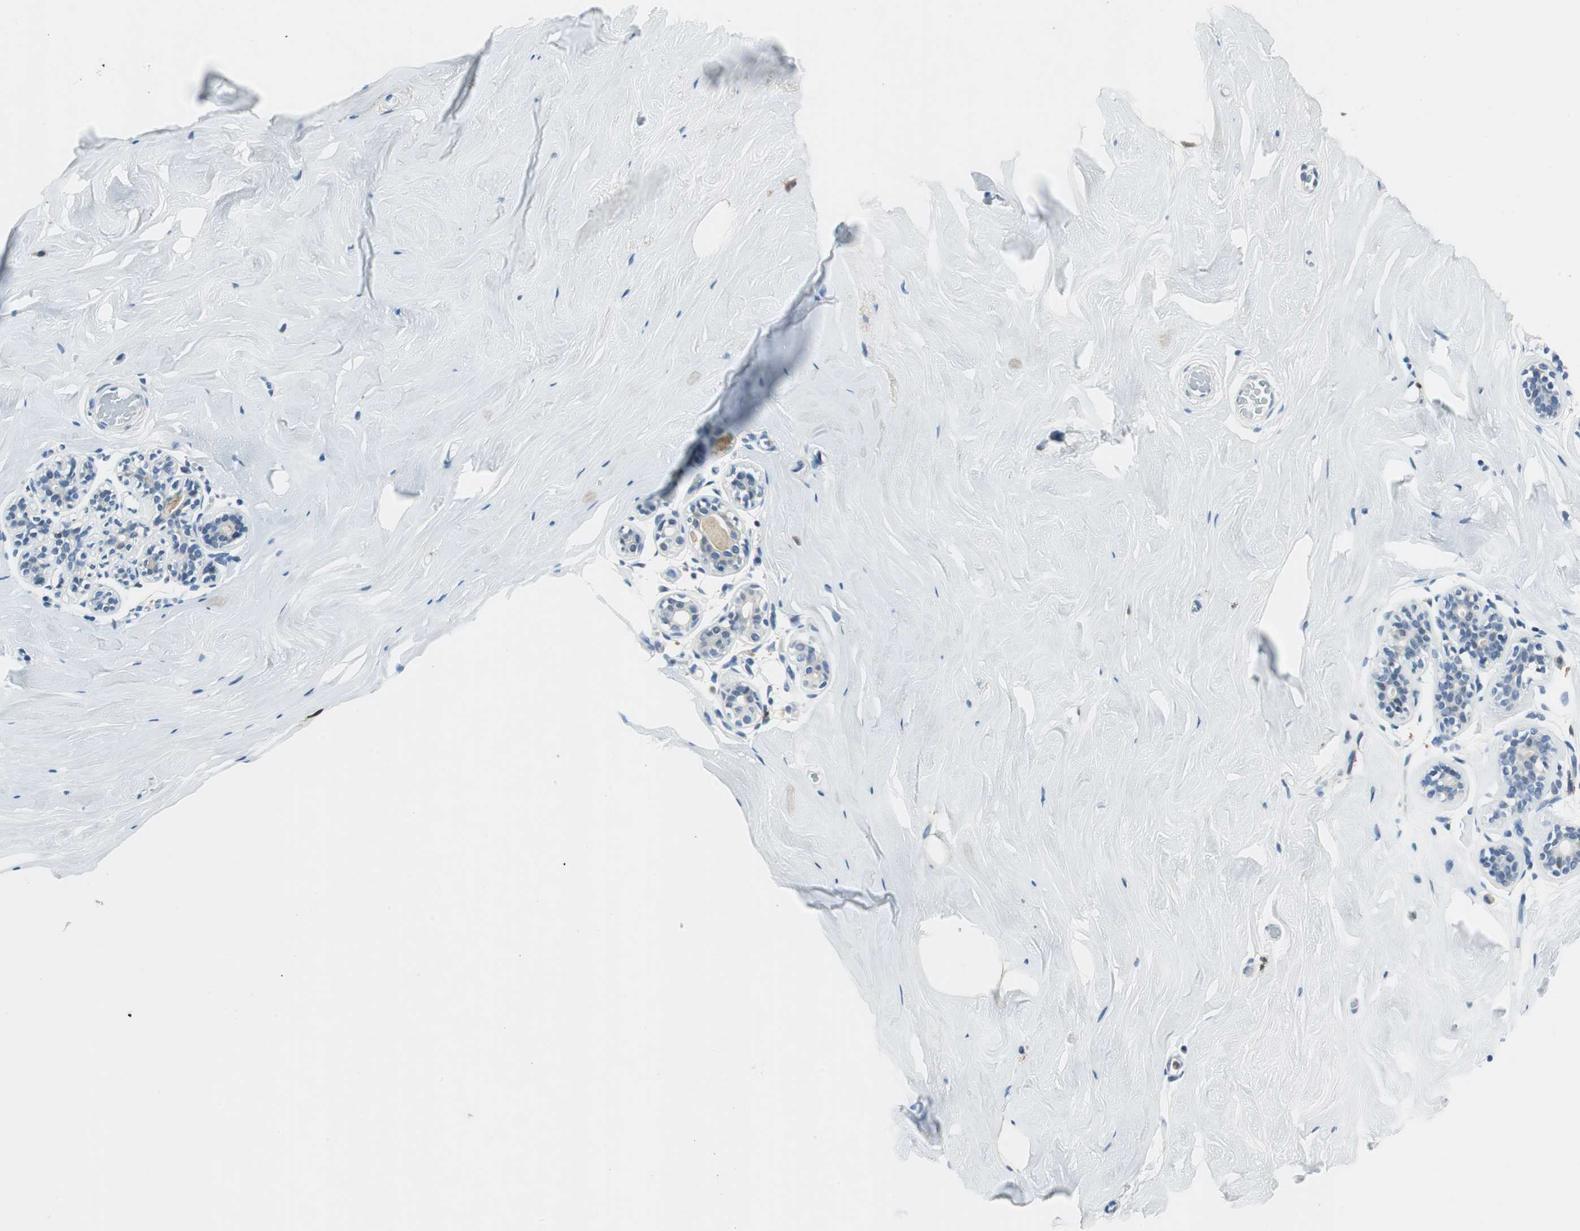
{"staining": {"intensity": "negative", "quantity": "none", "location": "none"}, "tissue": "breast", "cell_type": "Adipocytes", "image_type": "normal", "snomed": [{"axis": "morphology", "description": "Normal tissue, NOS"}, {"axis": "topography", "description": "Breast"}], "caption": "This is a micrograph of IHC staining of normal breast, which shows no staining in adipocytes.", "gene": "ME1", "patient": {"sex": "female", "age": 75}}